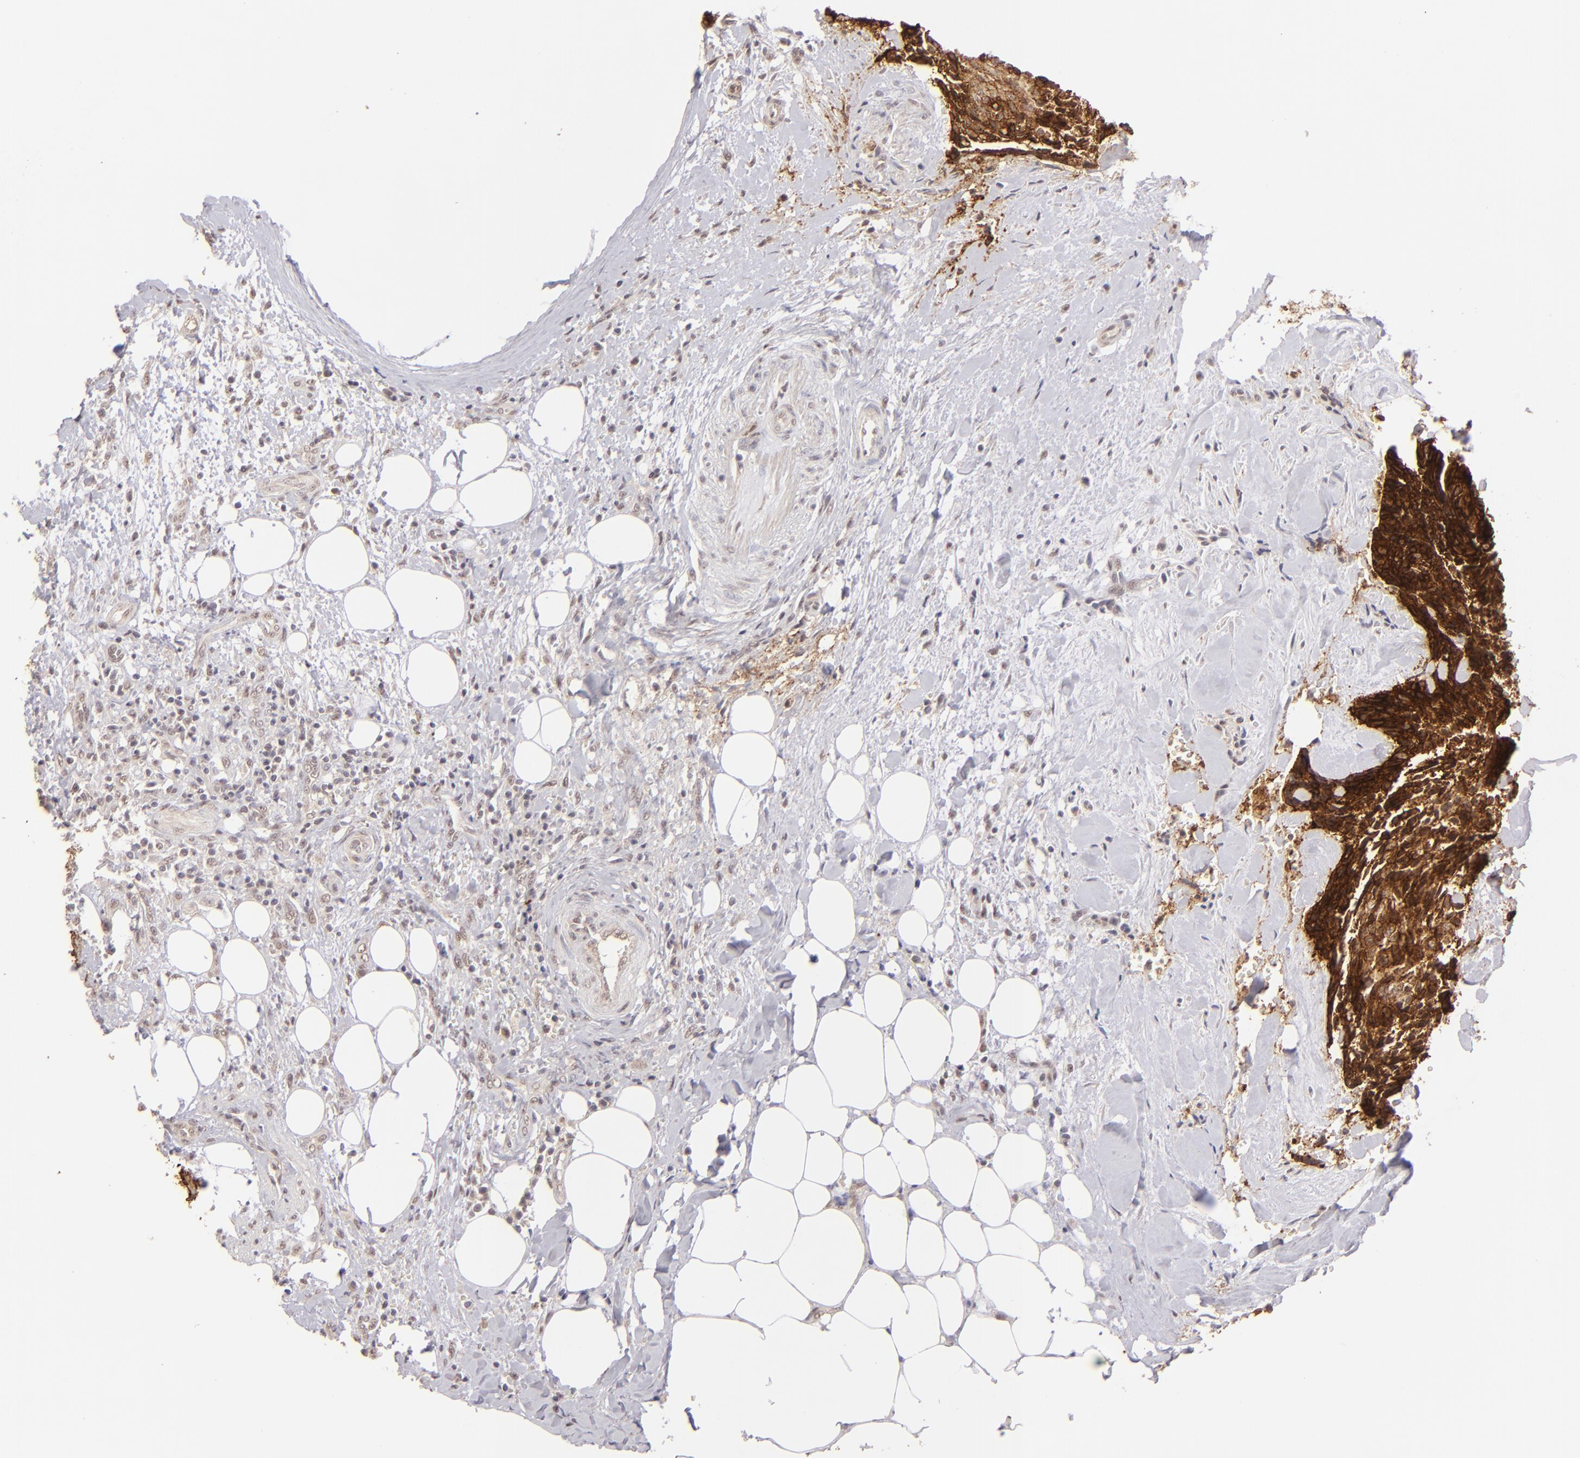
{"staining": {"intensity": "strong", "quantity": ">75%", "location": "cytoplasmic/membranous"}, "tissue": "head and neck cancer", "cell_type": "Tumor cells", "image_type": "cancer", "snomed": [{"axis": "morphology", "description": "Squamous cell carcinoma, NOS"}, {"axis": "topography", "description": "Salivary gland"}, {"axis": "topography", "description": "Head-Neck"}], "caption": "The histopathology image displays immunohistochemical staining of squamous cell carcinoma (head and neck). There is strong cytoplasmic/membranous staining is identified in approximately >75% of tumor cells.", "gene": "CLDN1", "patient": {"sex": "male", "age": 70}}